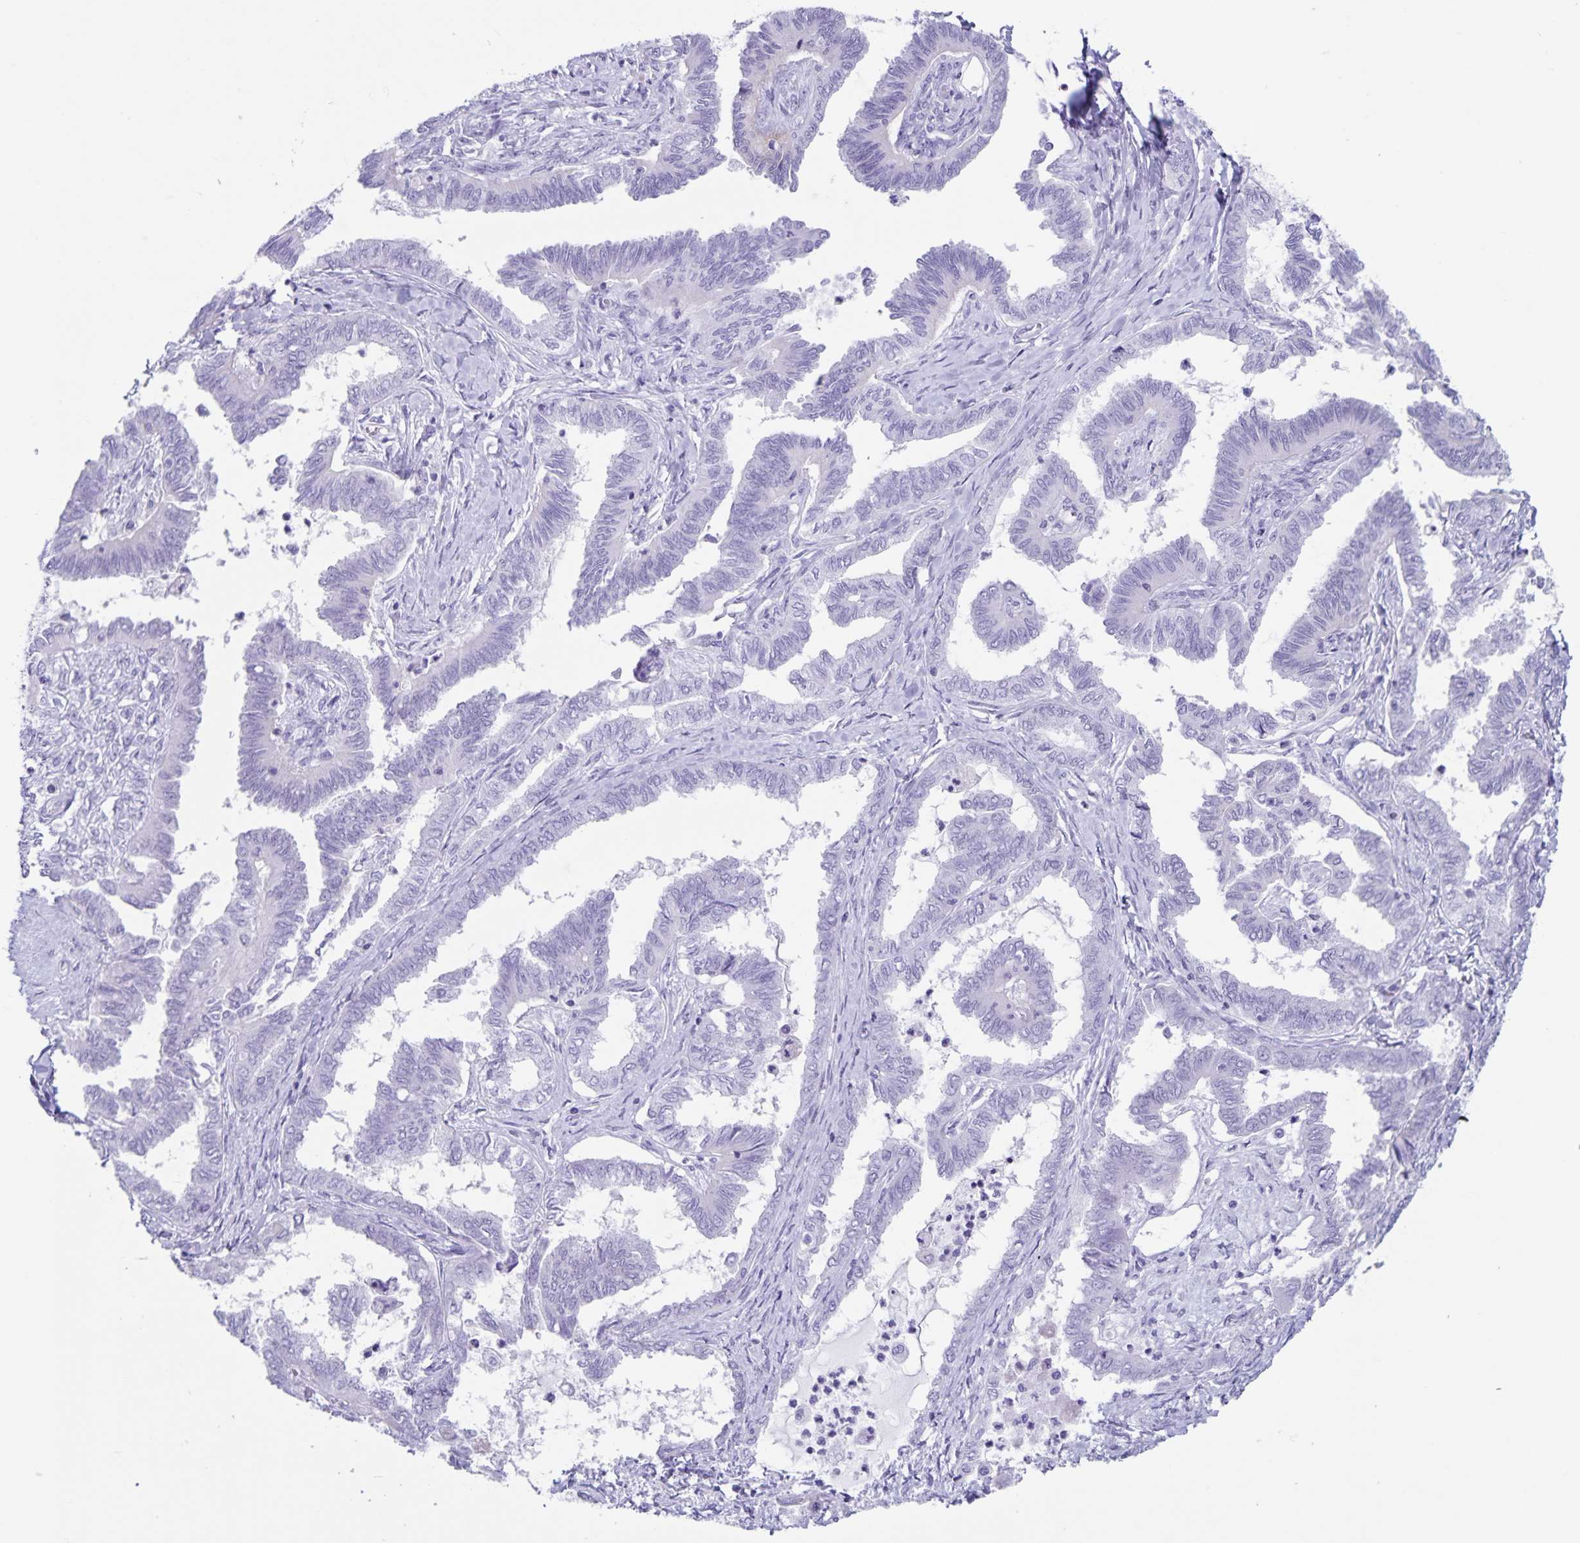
{"staining": {"intensity": "negative", "quantity": "none", "location": "none"}, "tissue": "ovarian cancer", "cell_type": "Tumor cells", "image_type": "cancer", "snomed": [{"axis": "morphology", "description": "Carcinoma, endometroid"}, {"axis": "topography", "description": "Ovary"}], "caption": "This is an immunohistochemistry (IHC) micrograph of endometroid carcinoma (ovarian). There is no expression in tumor cells.", "gene": "C11orf42", "patient": {"sex": "female", "age": 70}}